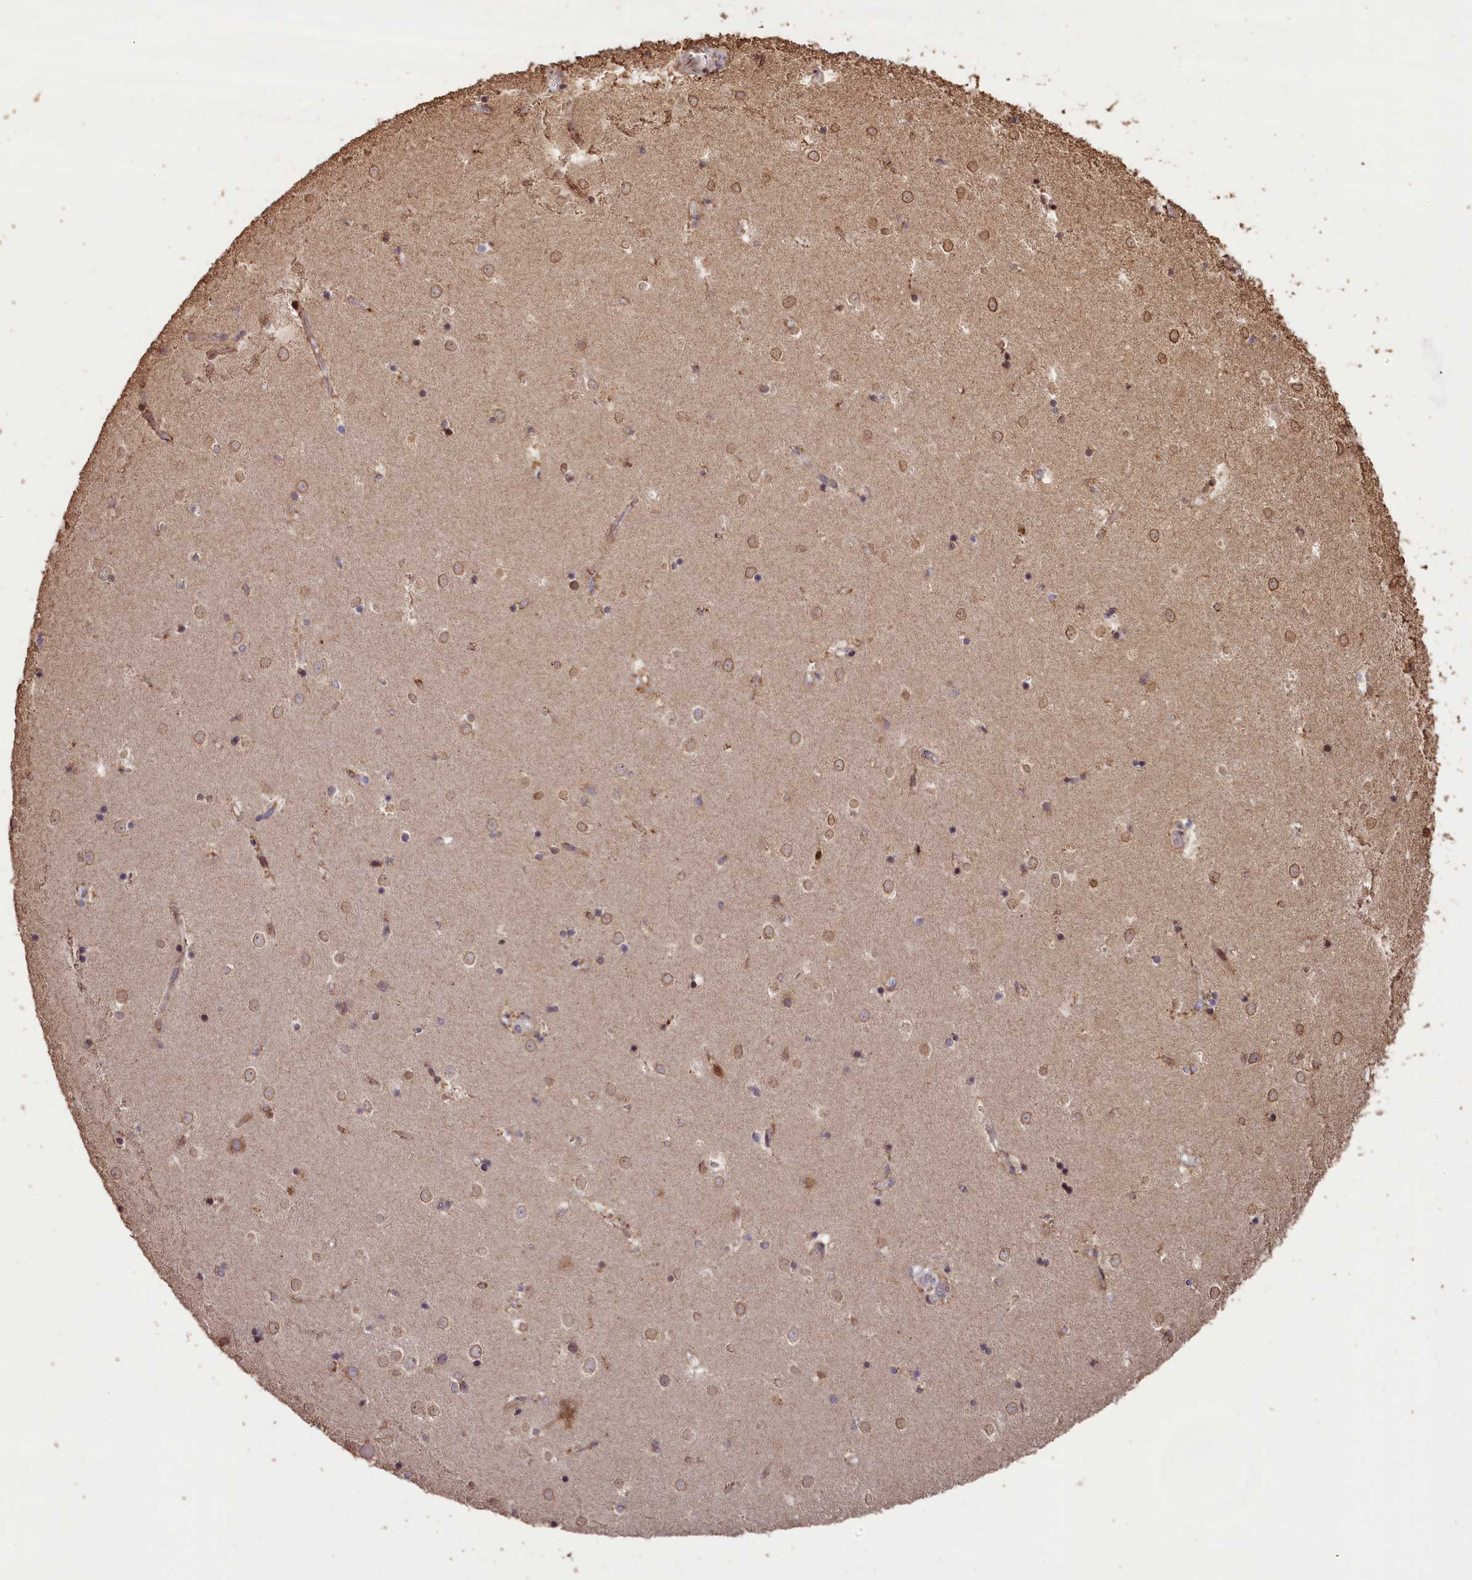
{"staining": {"intensity": "weak", "quantity": "<25%", "location": "cytoplasmic/membranous"}, "tissue": "caudate", "cell_type": "Glial cells", "image_type": "normal", "snomed": [{"axis": "morphology", "description": "Normal tissue, NOS"}, {"axis": "topography", "description": "Lateral ventricle wall"}], "caption": "Photomicrograph shows no protein expression in glial cells of benign caudate.", "gene": "SLC38A7", "patient": {"sex": "female", "age": 52}}